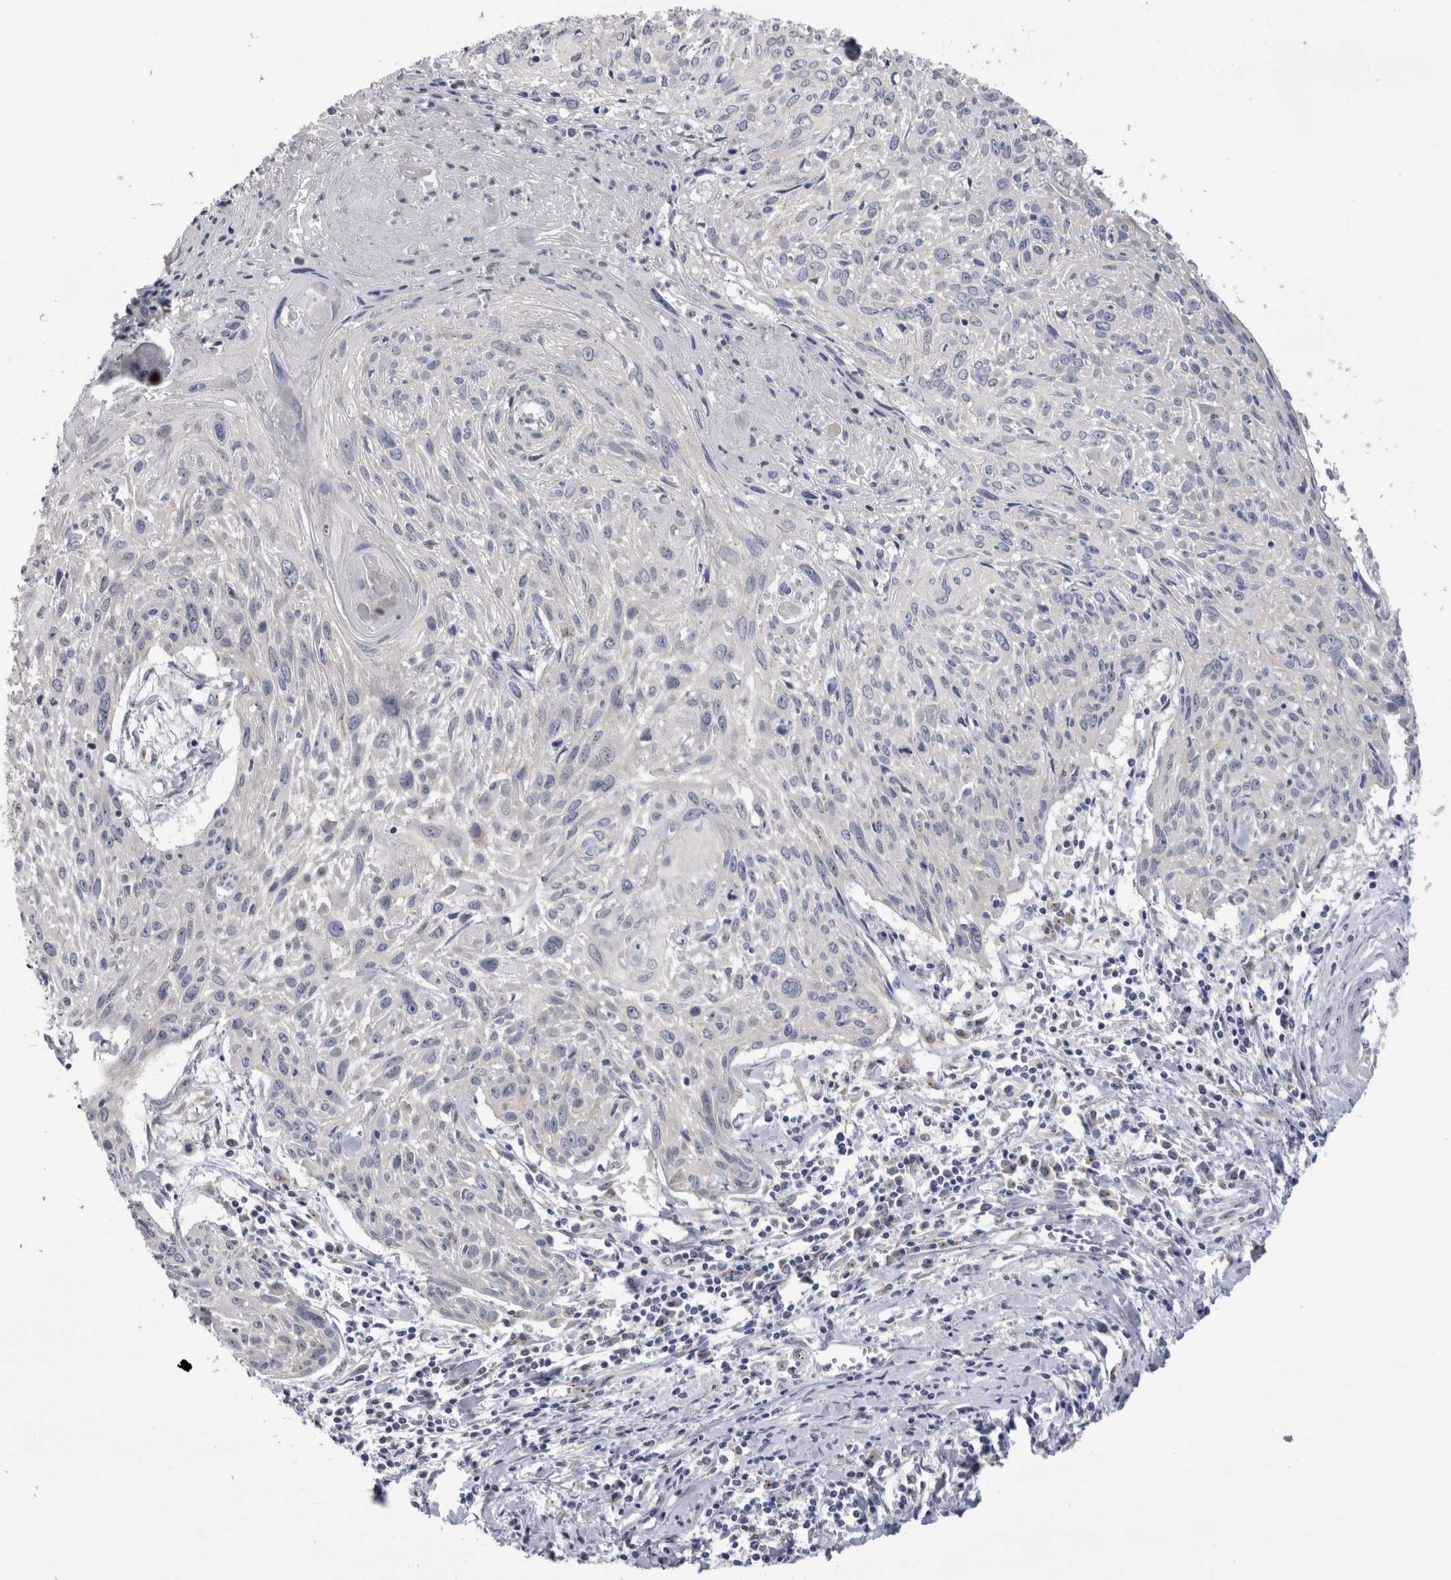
{"staining": {"intensity": "negative", "quantity": "none", "location": "none"}, "tissue": "cervical cancer", "cell_type": "Tumor cells", "image_type": "cancer", "snomed": [{"axis": "morphology", "description": "Squamous cell carcinoma, NOS"}, {"axis": "topography", "description": "Cervix"}], "caption": "High power microscopy histopathology image of an immunohistochemistry micrograph of cervical squamous cell carcinoma, revealing no significant staining in tumor cells. (DAB immunohistochemistry, high magnification).", "gene": "AKAP9", "patient": {"sex": "female", "age": 51}}